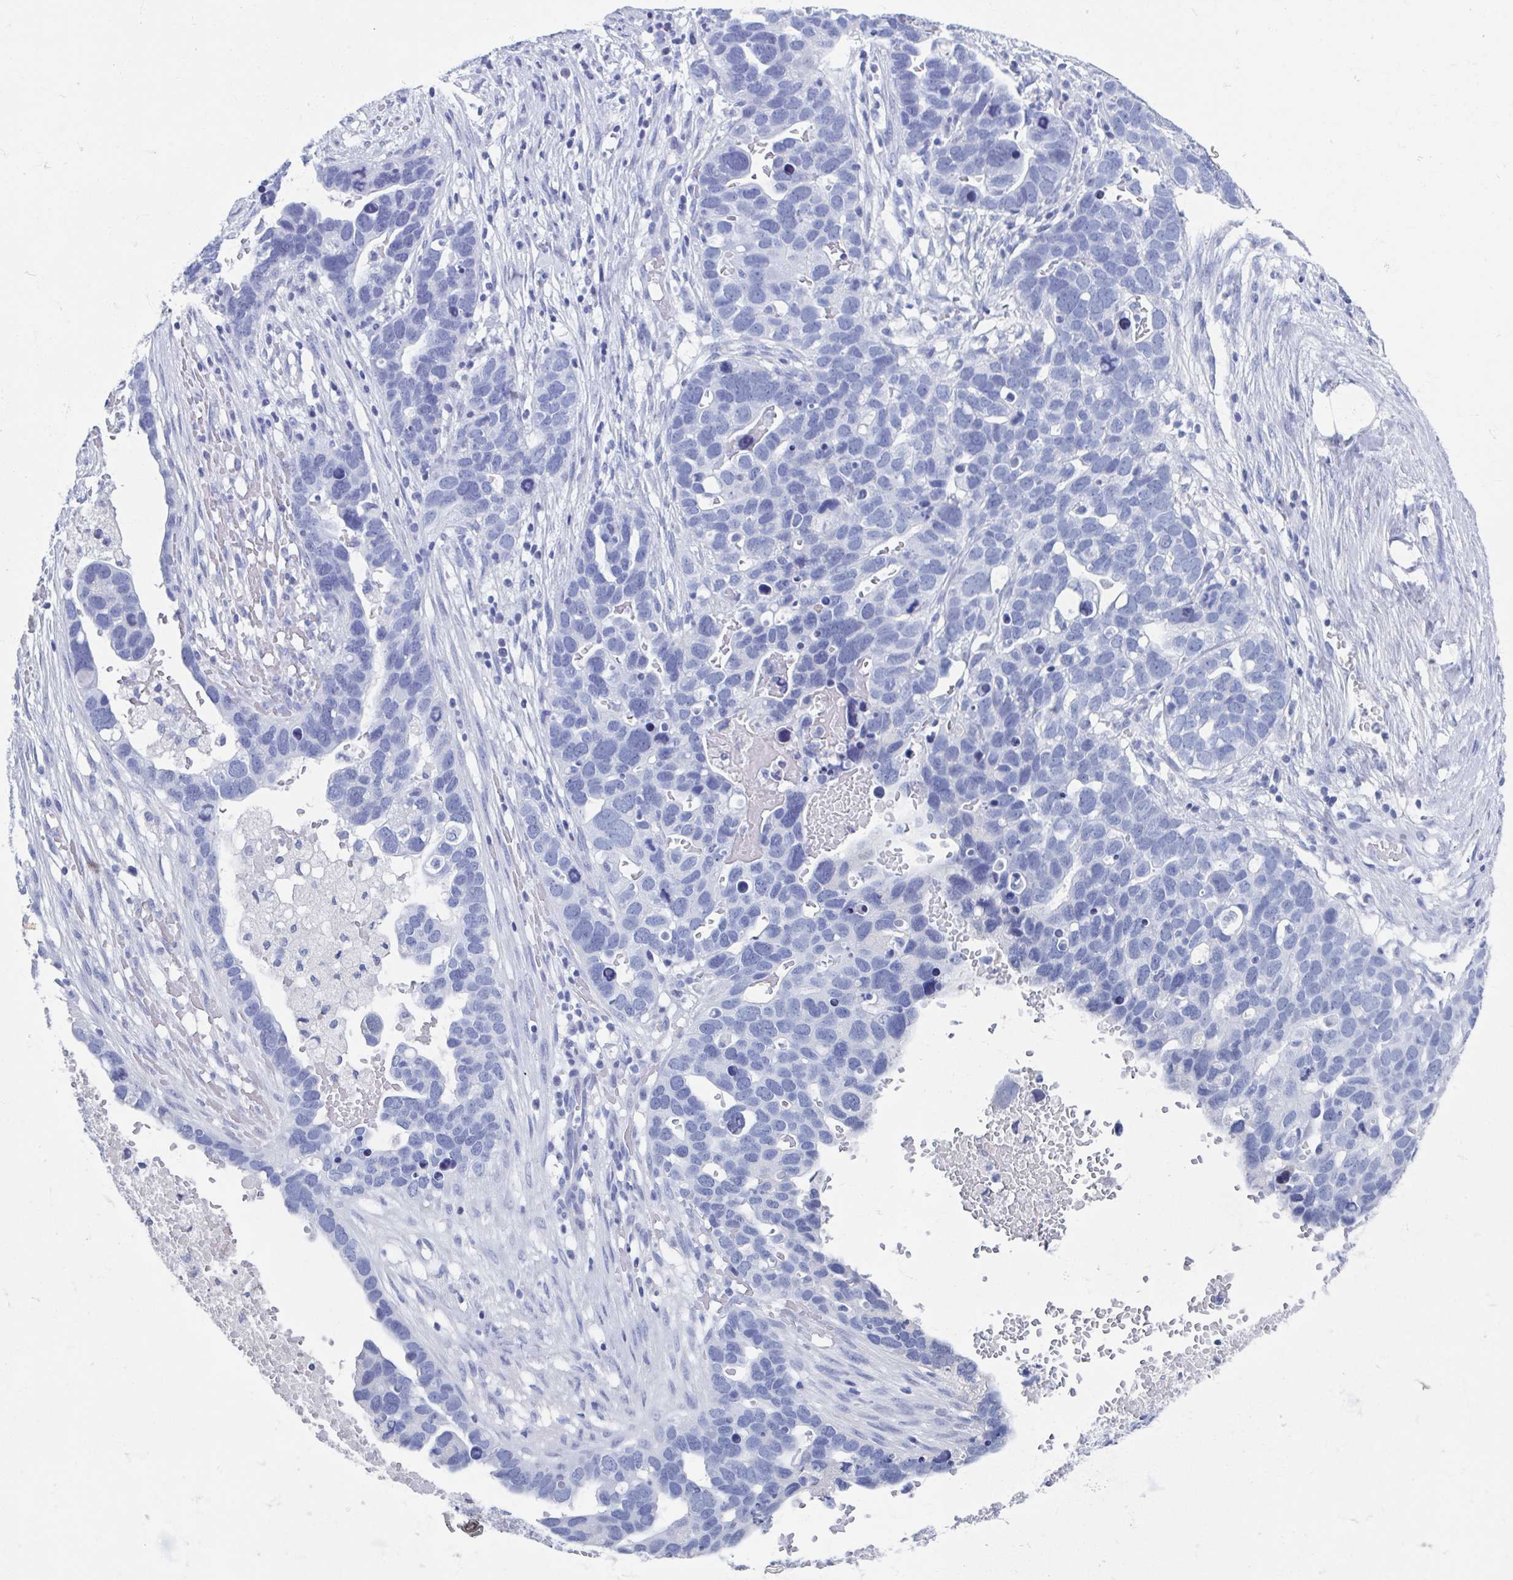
{"staining": {"intensity": "negative", "quantity": "none", "location": "none"}, "tissue": "ovarian cancer", "cell_type": "Tumor cells", "image_type": "cancer", "snomed": [{"axis": "morphology", "description": "Cystadenocarcinoma, serous, NOS"}, {"axis": "topography", "description": "Ovary"}], "caption": "A photomicrograph of human ovarian cancer is negative for staining in tumor cells.", "gene": "C10orf53", "patient": {"sex": "female", "age": 54}}